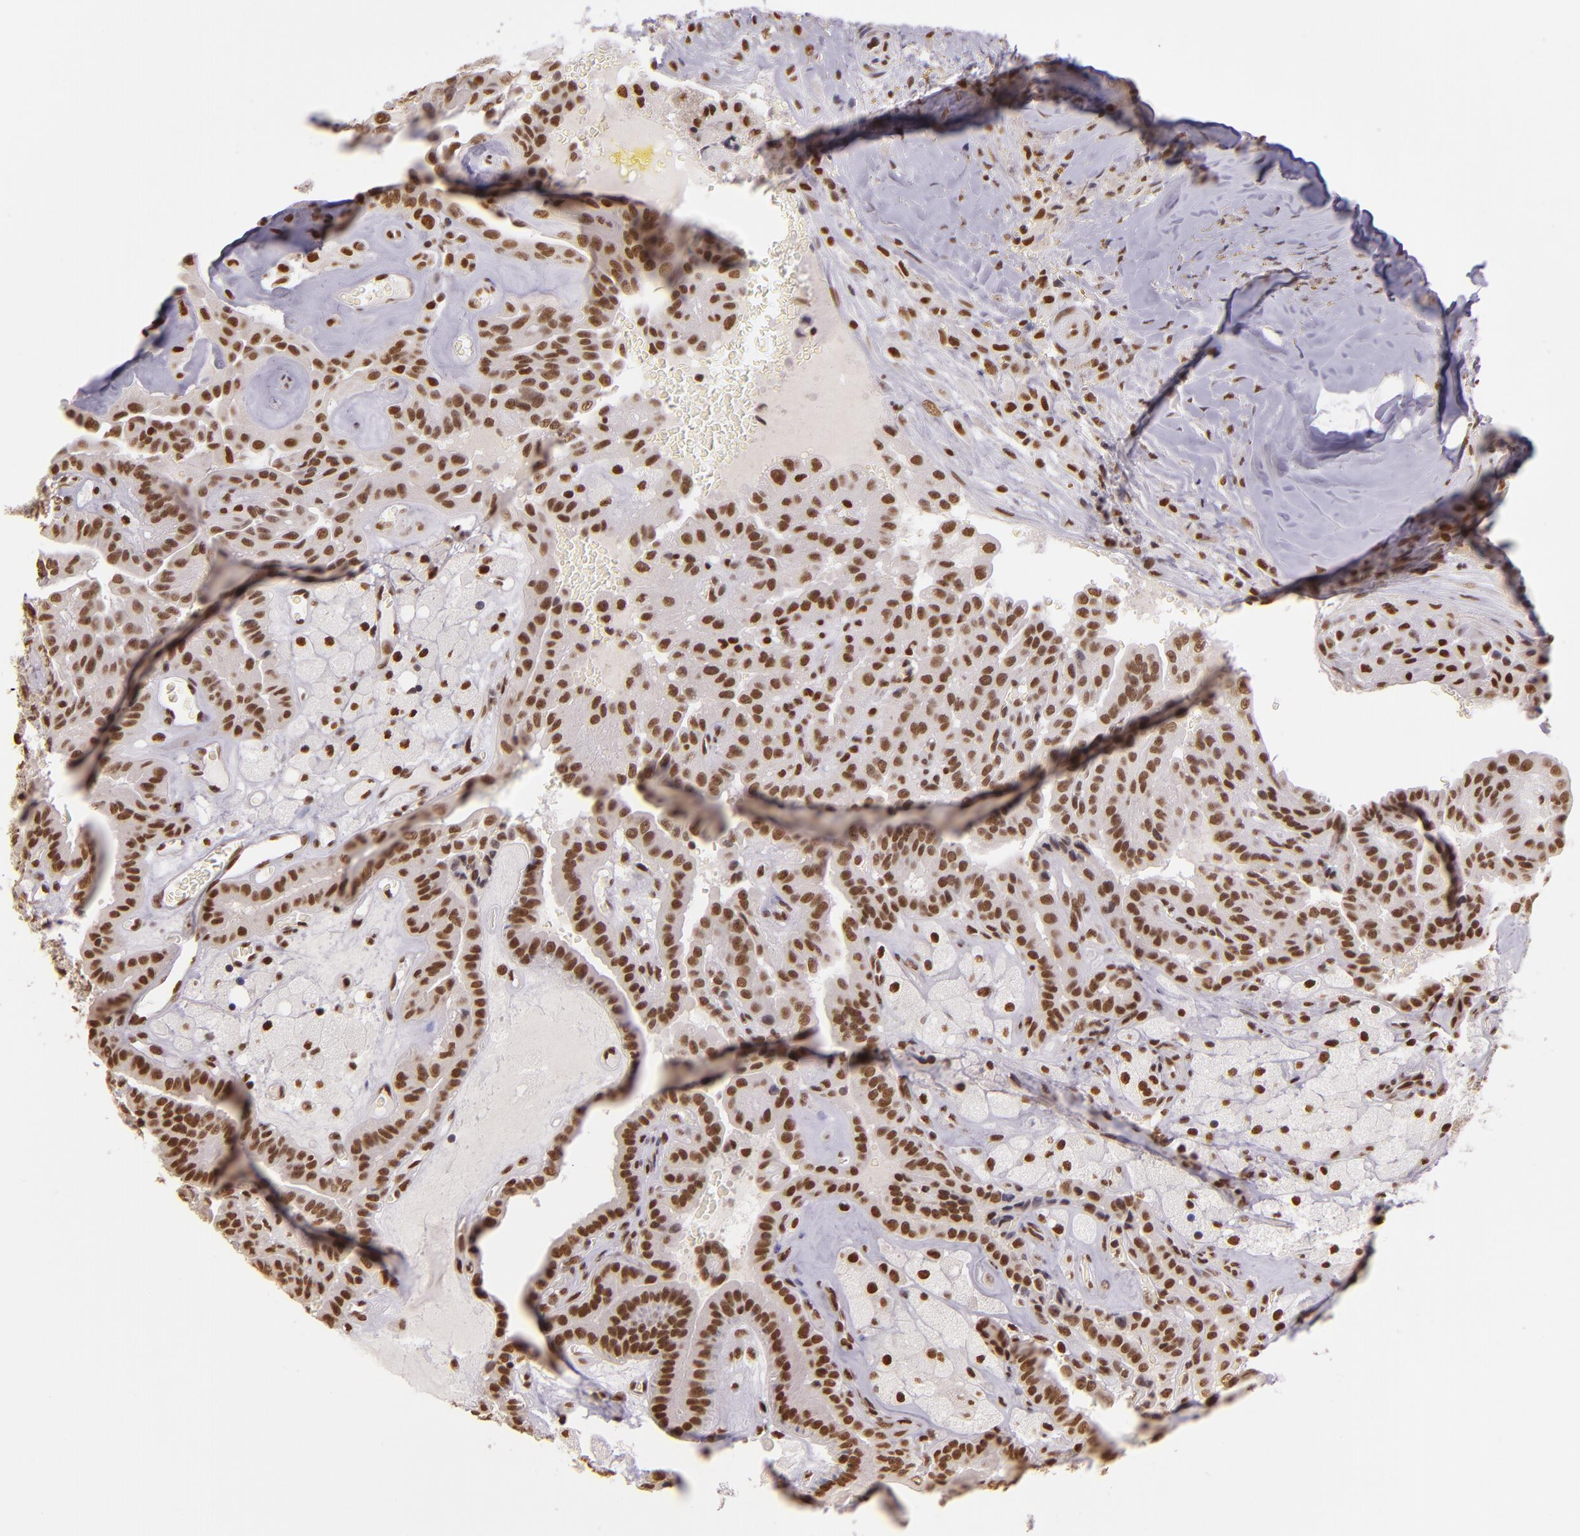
{"staining": {"intensity": "moderate", "quantity": ">75%", "location": "nuclear"}, "tissue": "thyroid cancer", "cell_type": "Tumor cells", "image_type": "cancer", "snomed": [{"axis": "morphology", "description": "Papillary adenocarcinoma, NOS"}, {"axis": "topography", "description": "Thyroid gland"}], "caption": "A brown stain shows moderate nuclear staining of a protein in human thyroid cancer tumor cells. (Brightfield microscopy of DAB IHC at high magnification).", "gene": "USF1", "patient": {"sex": "male", "age": 87}}